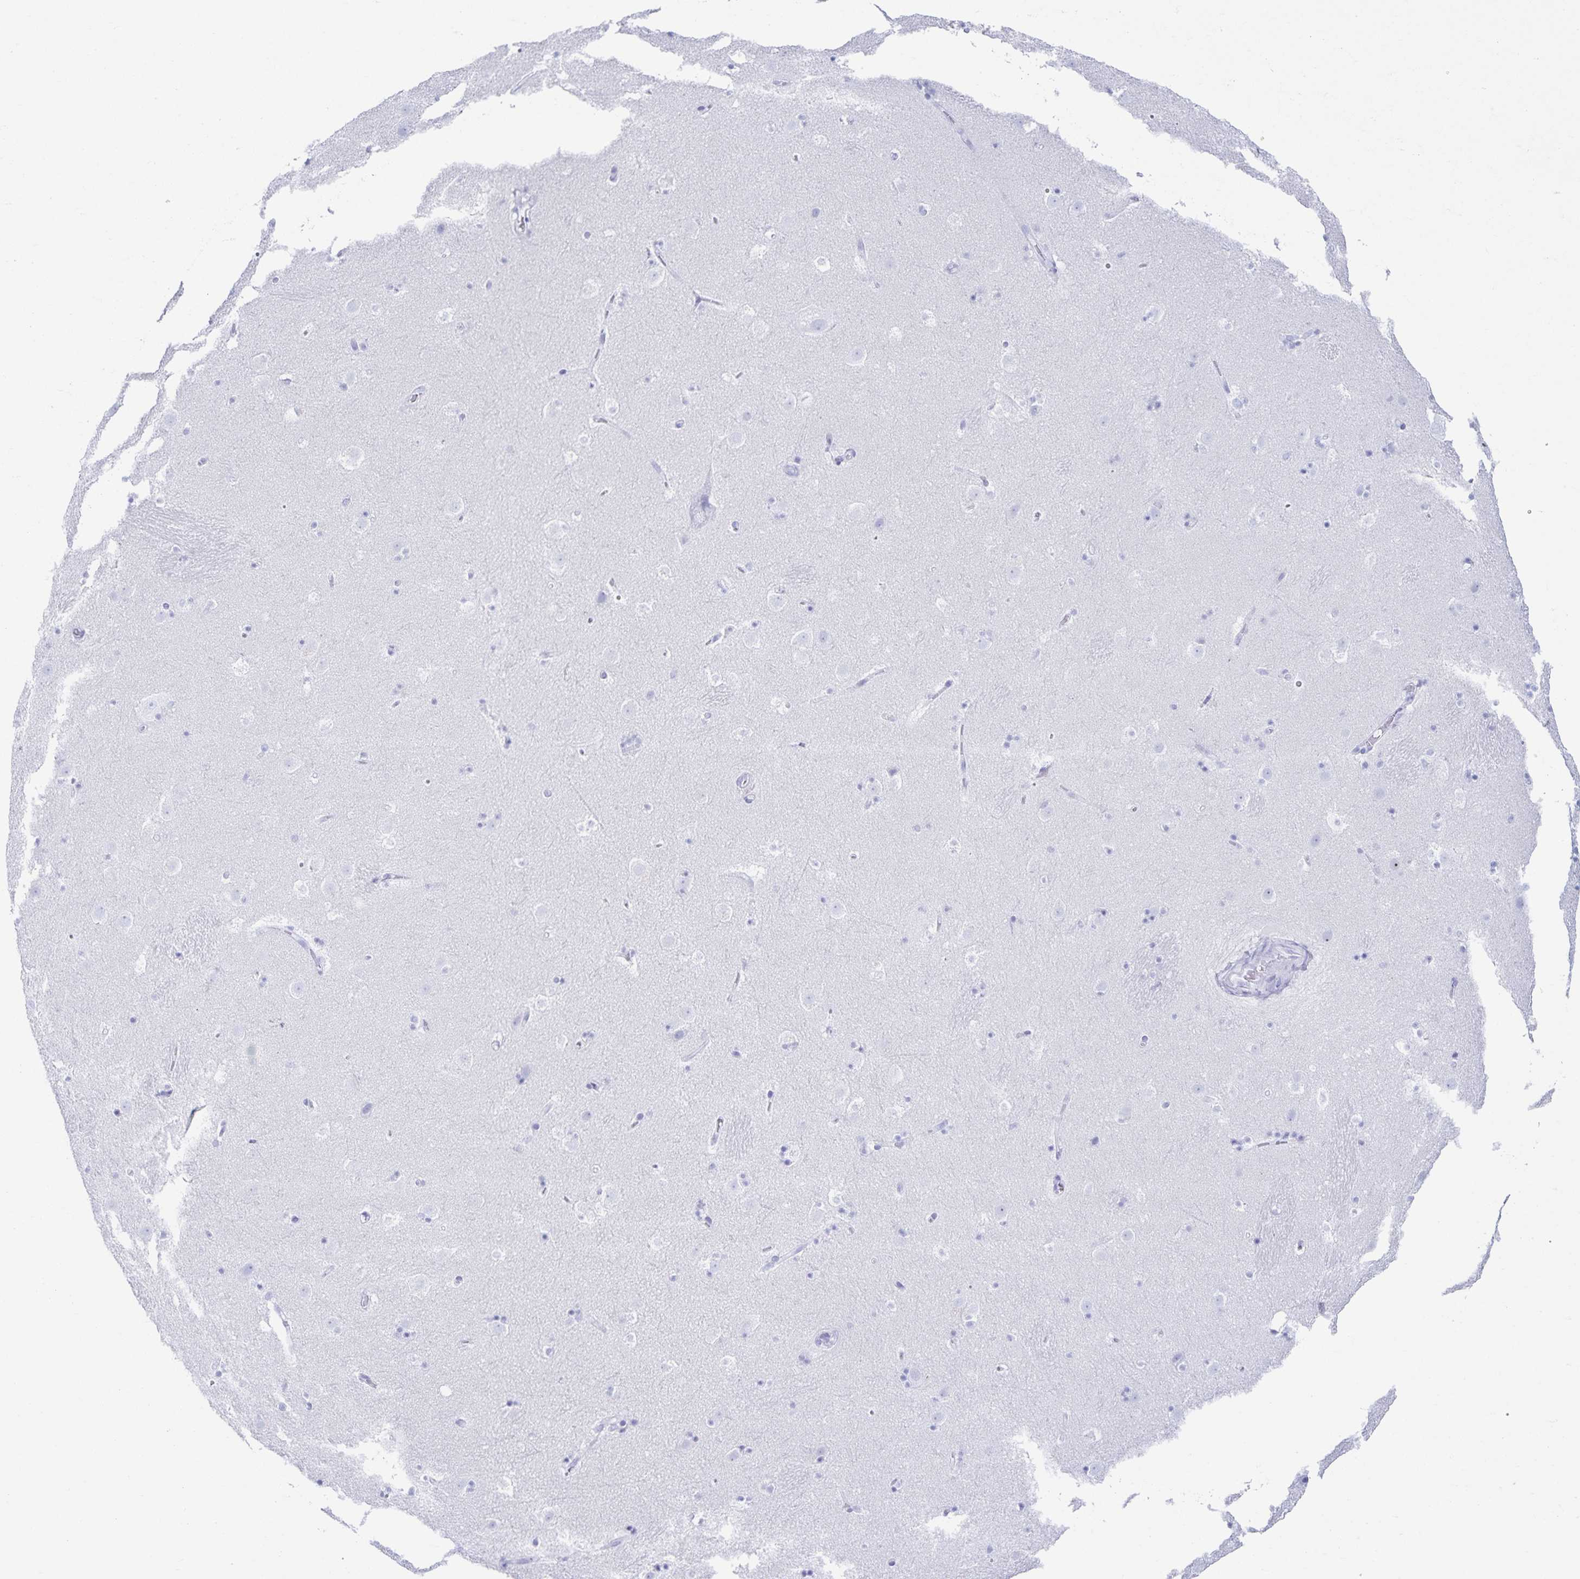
{"staining": {"intensity": "negative", "quantity": "none", "location": "none"}, "tissue": "caudate", "cell_type": "Glial cells", "image_type": "normal", "snomed": [{"axis": "morphology", "description": "Normal tissue, NOS"}, {"axis": "topography", "description": "Lateral ventricle wall"}], "caption": "The micrograph exhibits no staining of glial cells in benign caudate. Nuclei are stained in blue.", "gene": "C12orf56", "patient": {"sex": "male", "age": 37}}